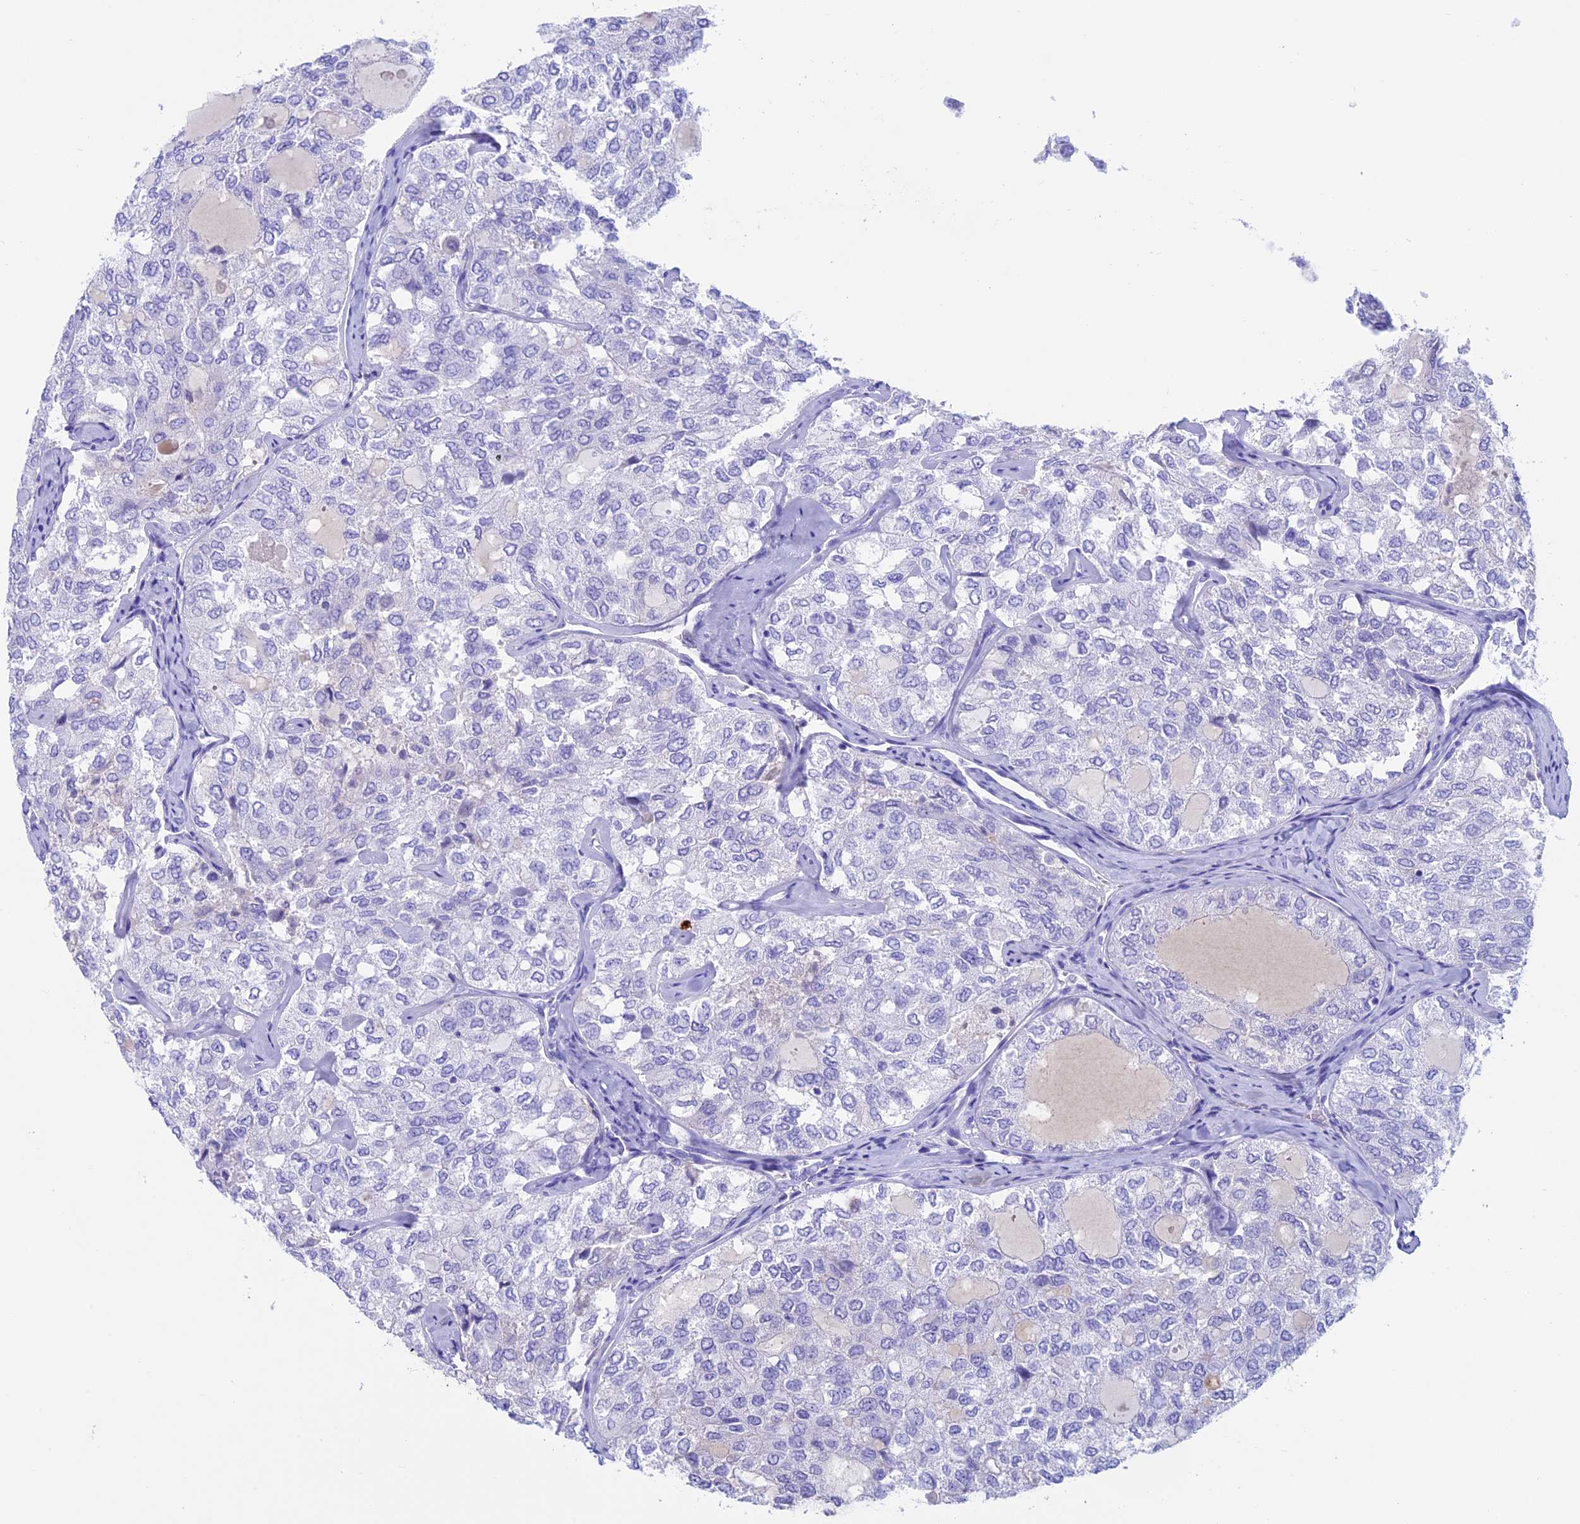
{"staining": {"intensity": "negative", "quantity": "none", "location": "none"}, "tissue": "thyroid cancer", "cell_type": "Tumor cells", "image_type": "cancer", "snomed": [{"axis": "morphology", "description": "Follicular adenoma carcinoma, NOS"}, {"axis": "topography", "description": "Thyroid gland"}], "caption": "The histopathology image displays no staining of tumor cells in thyroid follicular adenoma carcinoma.", "gene": "IGSF6", "patient": {"sex": "male", "age": 75}}